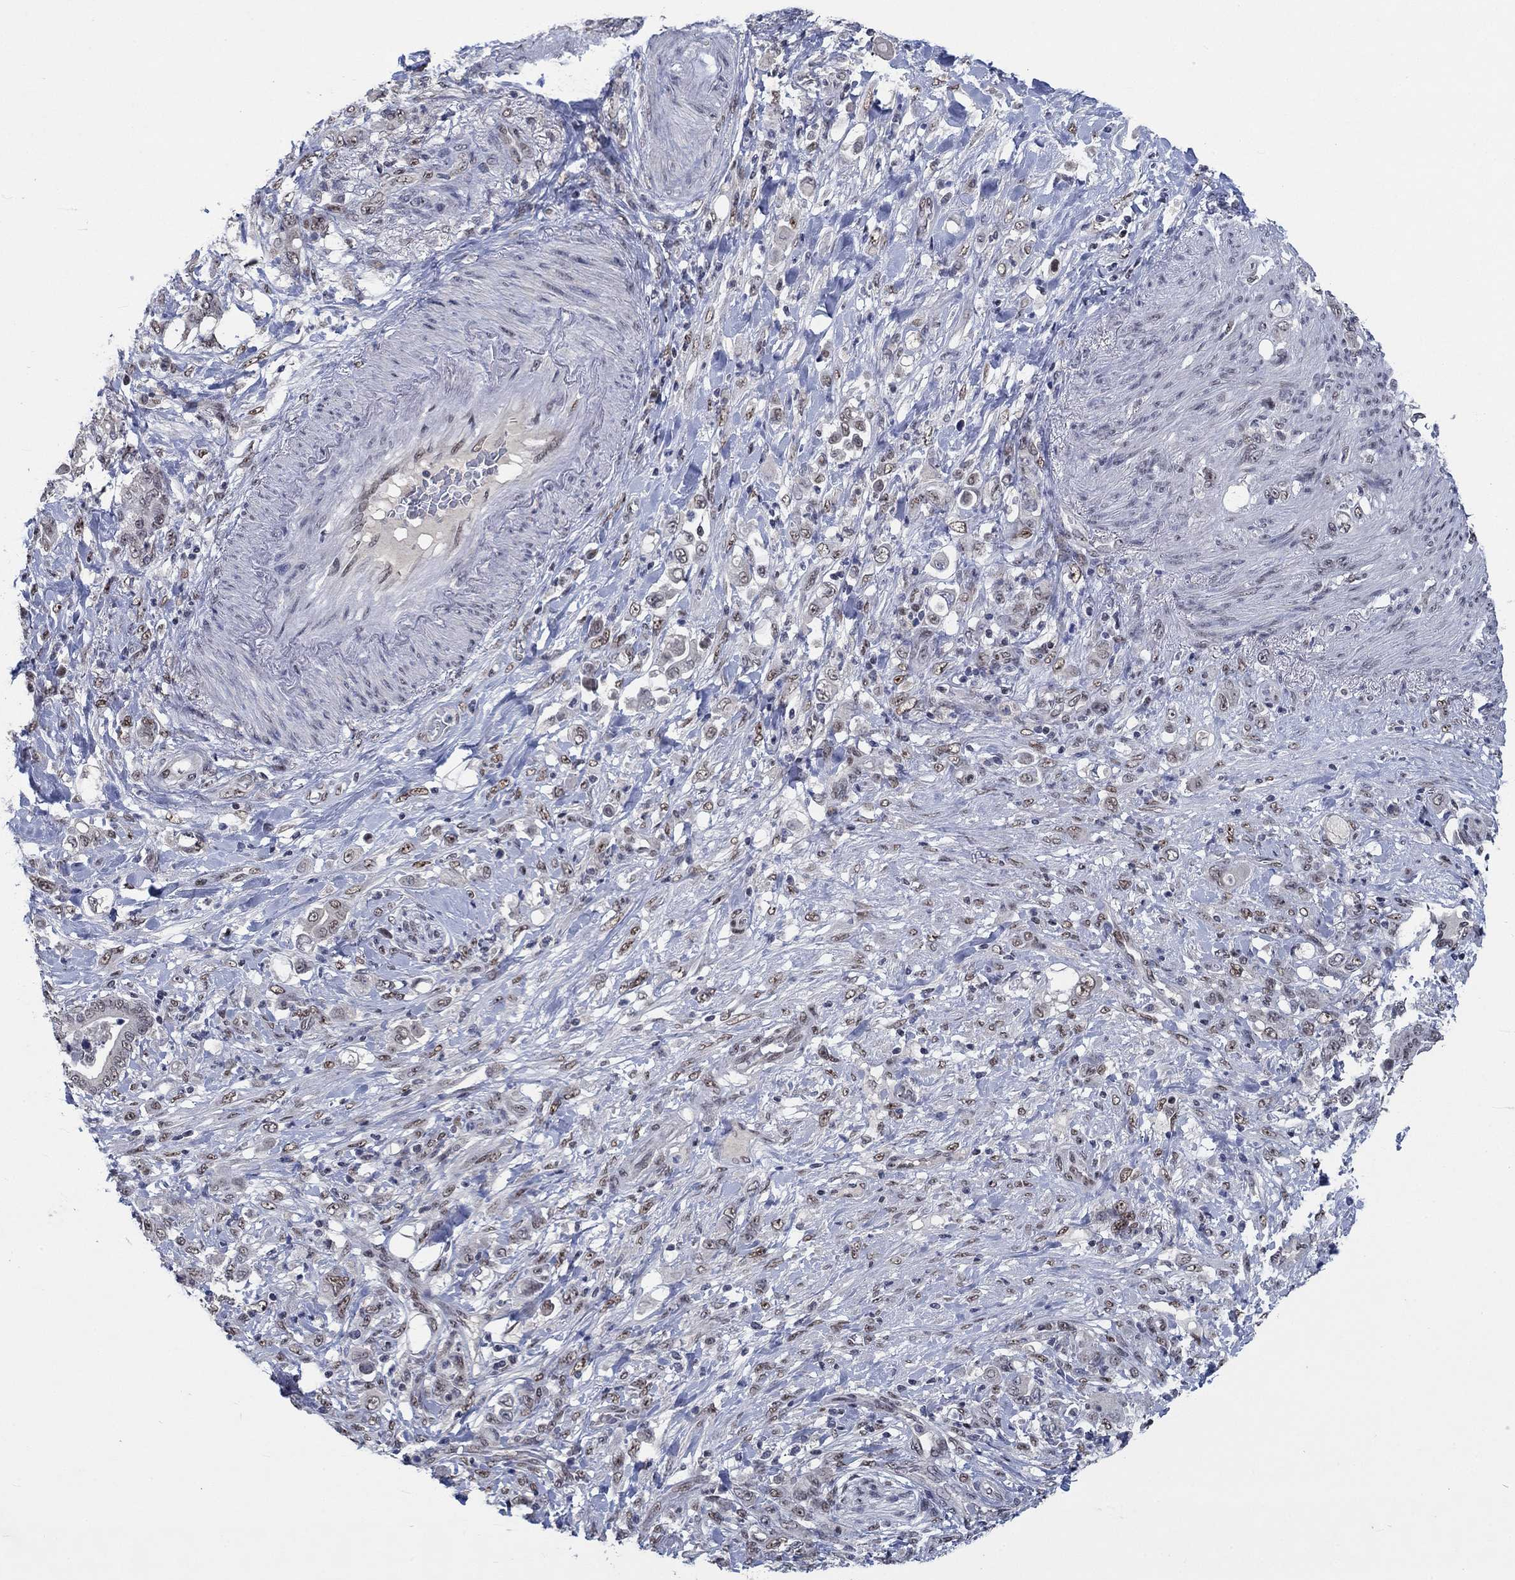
{"staining": {"intensity": "weak", "quantity": ">75%", "location": "nuclear"}, "tissue": "stomach cancer", "cell_type": "Tumor cells", "image_type": "cancer", "snomed": [{"axis": "morphology", "description": "Adenocarcinoma, NOS"}, {"axis": "topography", "description": "Stomach"}], "caption": "Approximately >75% of tumor cells in human stomach adenocarcinoma exhibit weak nuclear protein expression as visualized by brown immunohistochemical staining.", "gene": "HTN1", "patient": {"sex": "female", "age": 79}}